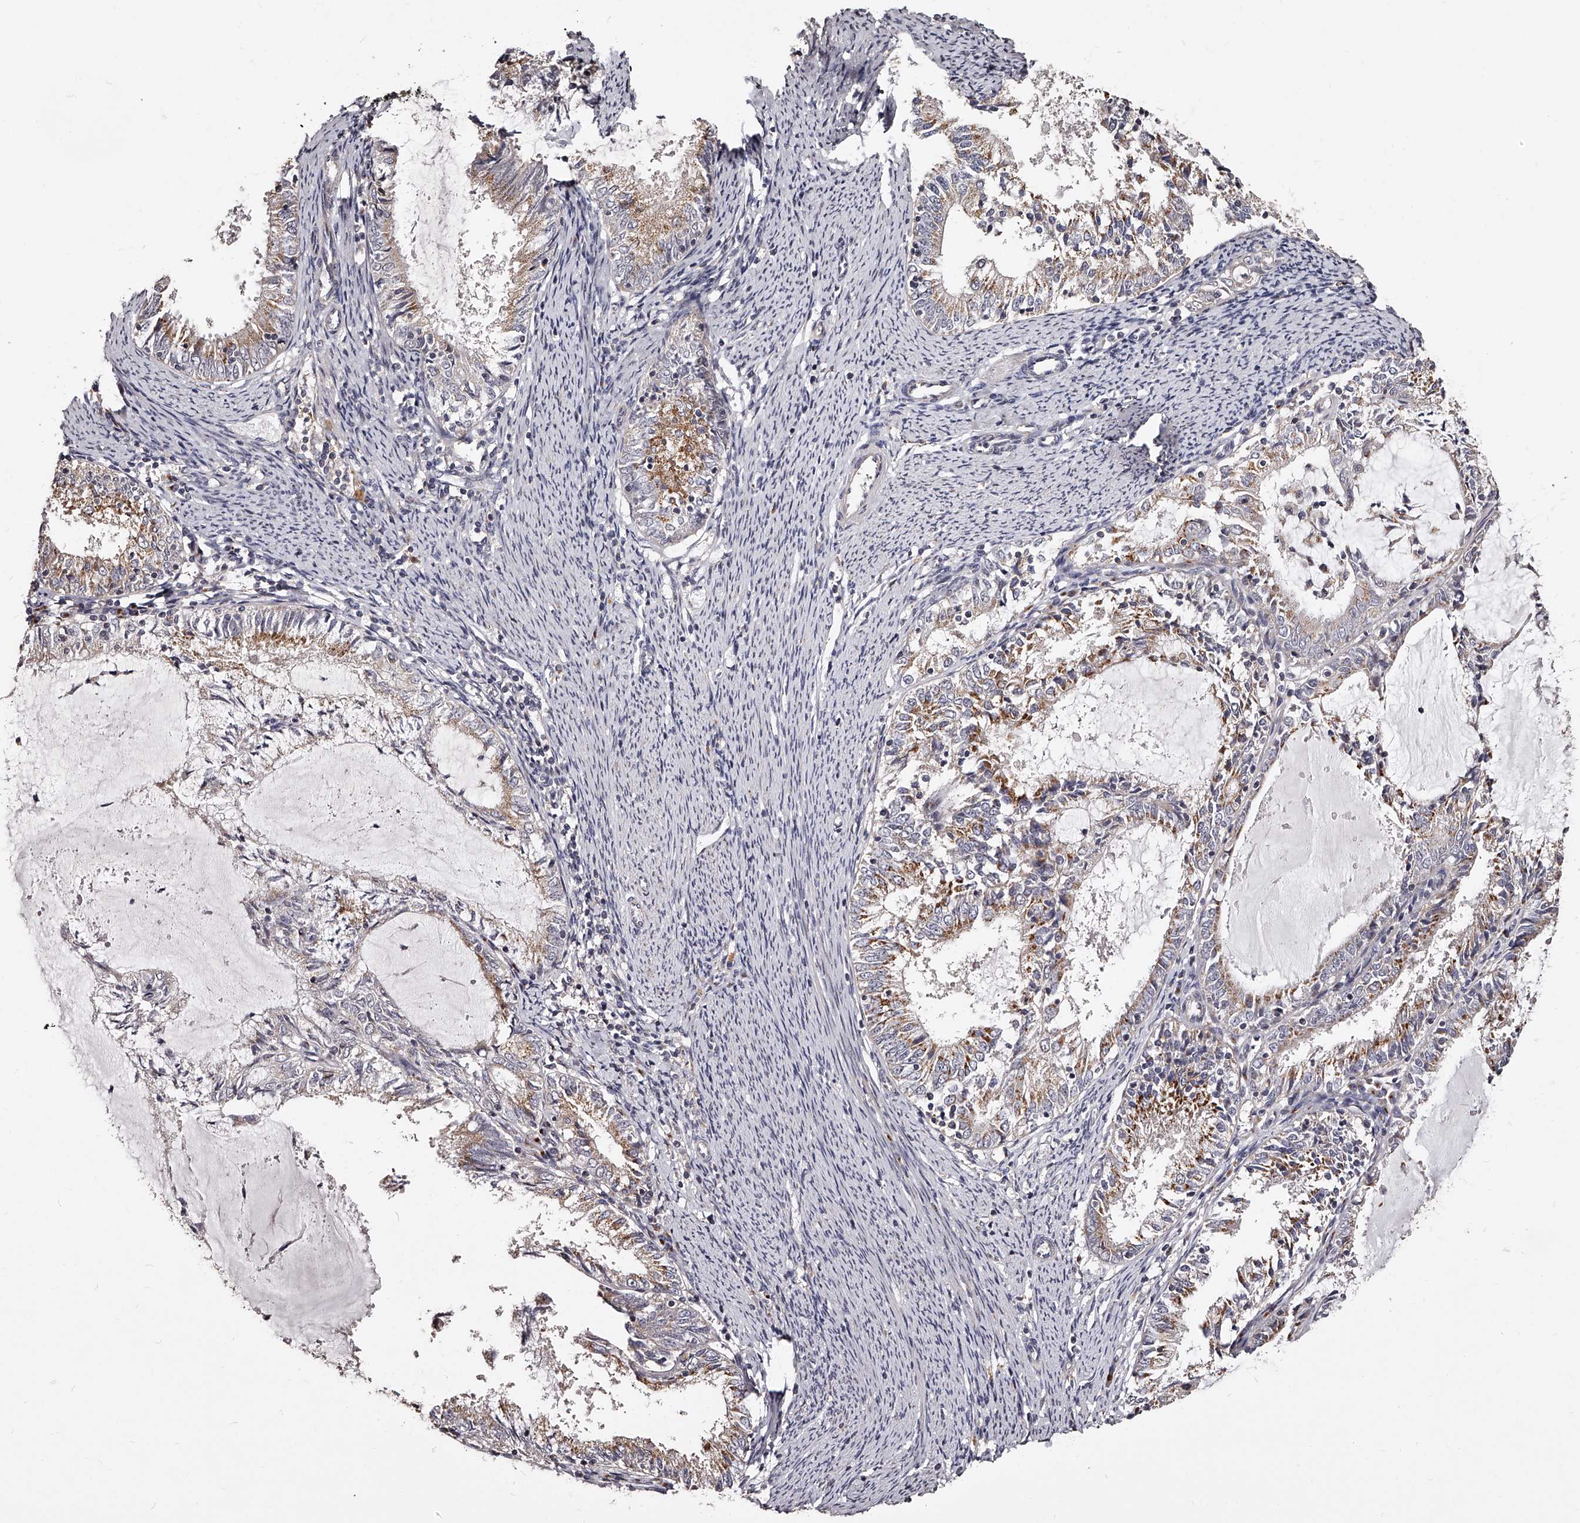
{"staining": {"intensity": "moderate", "quantity": "25%-75%", "location": "cytoplasmic/membranous"}, "tissue": "endometrial cancer", "cell_type": "Tumor cells", "image_type": "cancer", "snomed": [{"axis": "morphology", "description": "Adenocarcinoma, NOS"}, {"axis": "topography", "description": "Endometrium"}], "caption": "A micrograph of endometrial adenocarcinoma stained for a protein shows moderate cytoplasmic/membranous brown staining in tumor cells.", "gene": "RSC1A1", "patient": {"sex": "female", "age": 57}}